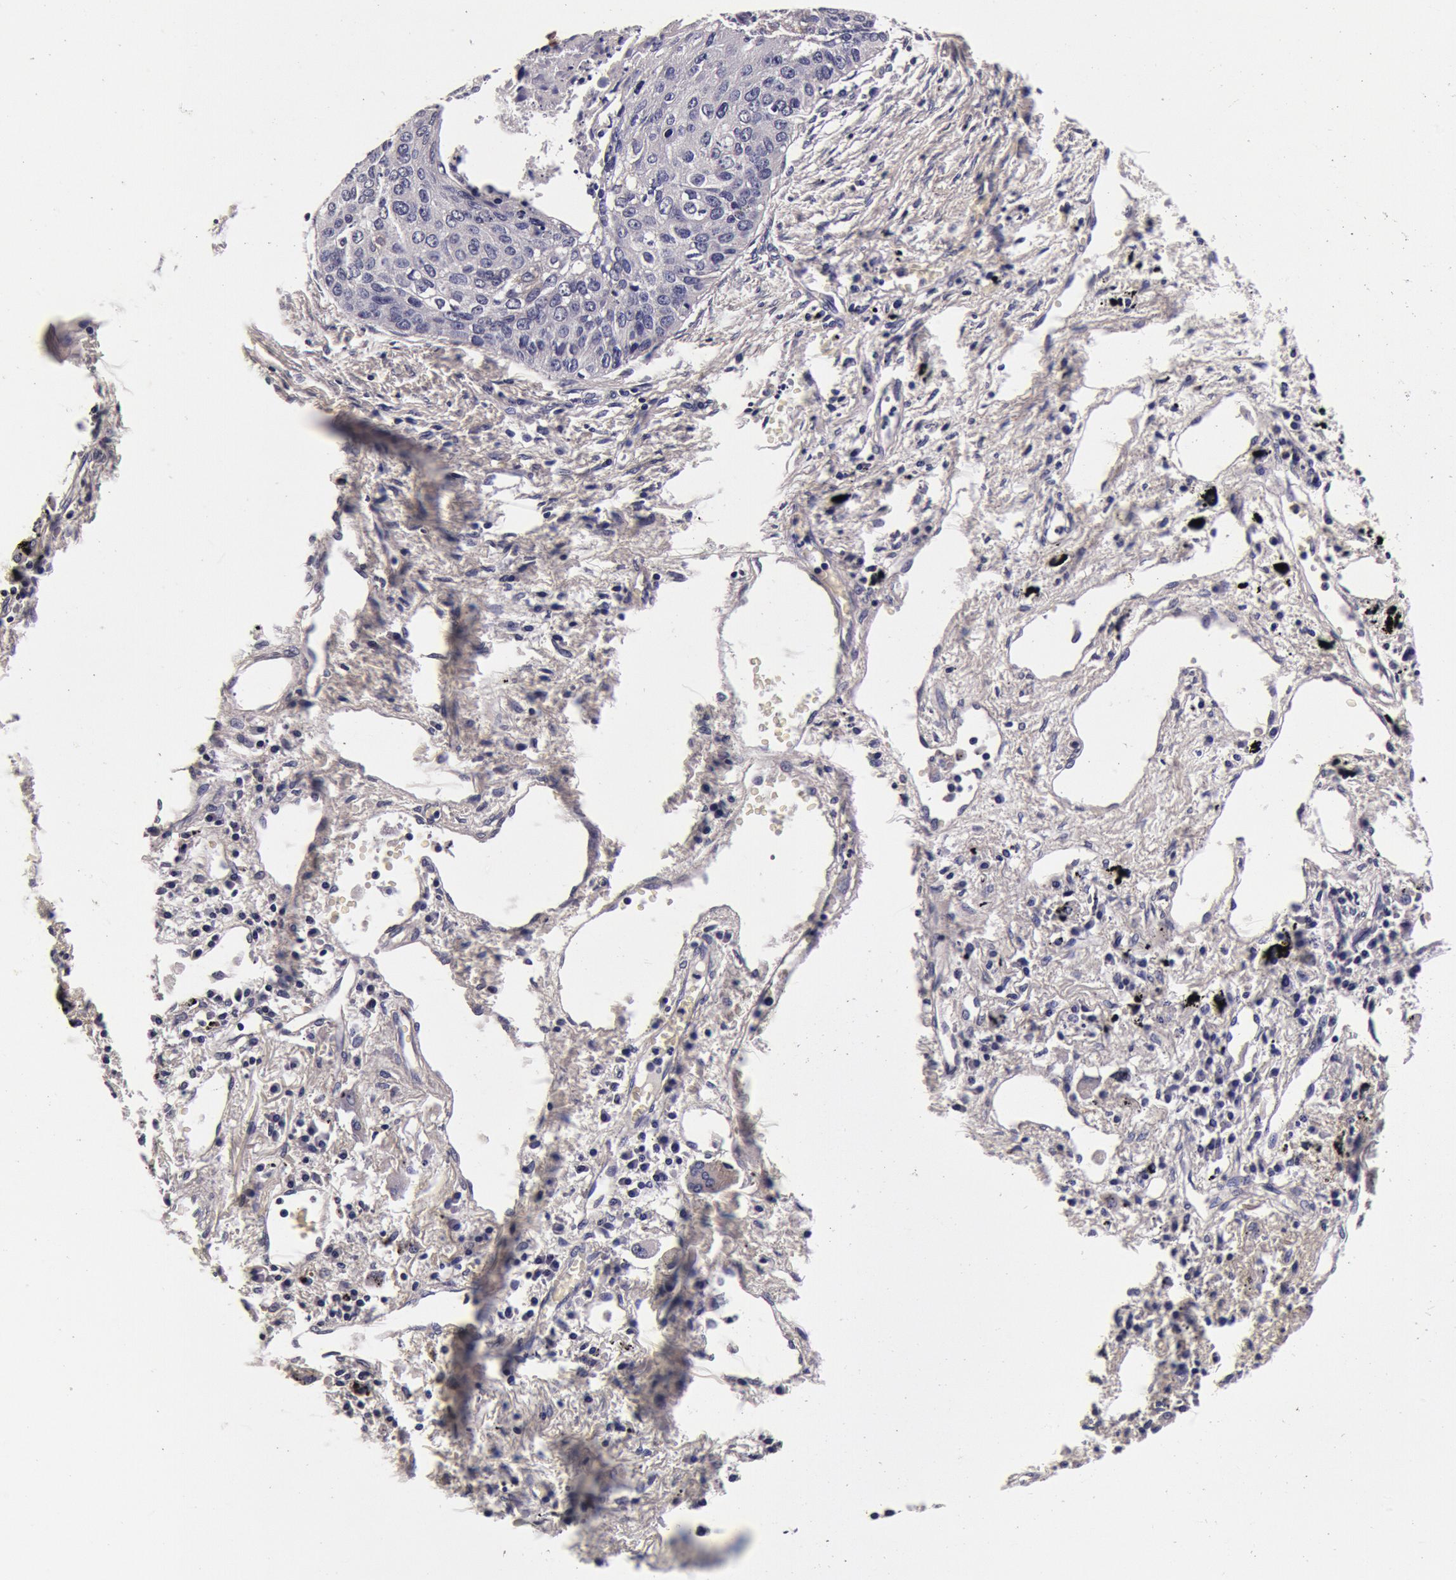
{"staining": {"intensity": "negative", "quantity": "none", "location": "none"}, "tissue": "lung cancer", "cell_type": "Tumor cells", "image_type": "cancer", "snomed": [{"axis": "morphology", "description": "Squamous cell carcinoma, NOS"}, {"axis": "topography", "description": "Lung"}], "caption": "DAB immunohistochemical staining of human lung cancer (squamous cell carcinoma) shows no significant staining in tumor cells.", "gene": "CCDC22", "patient": {"sex": "male", "age": 71}}